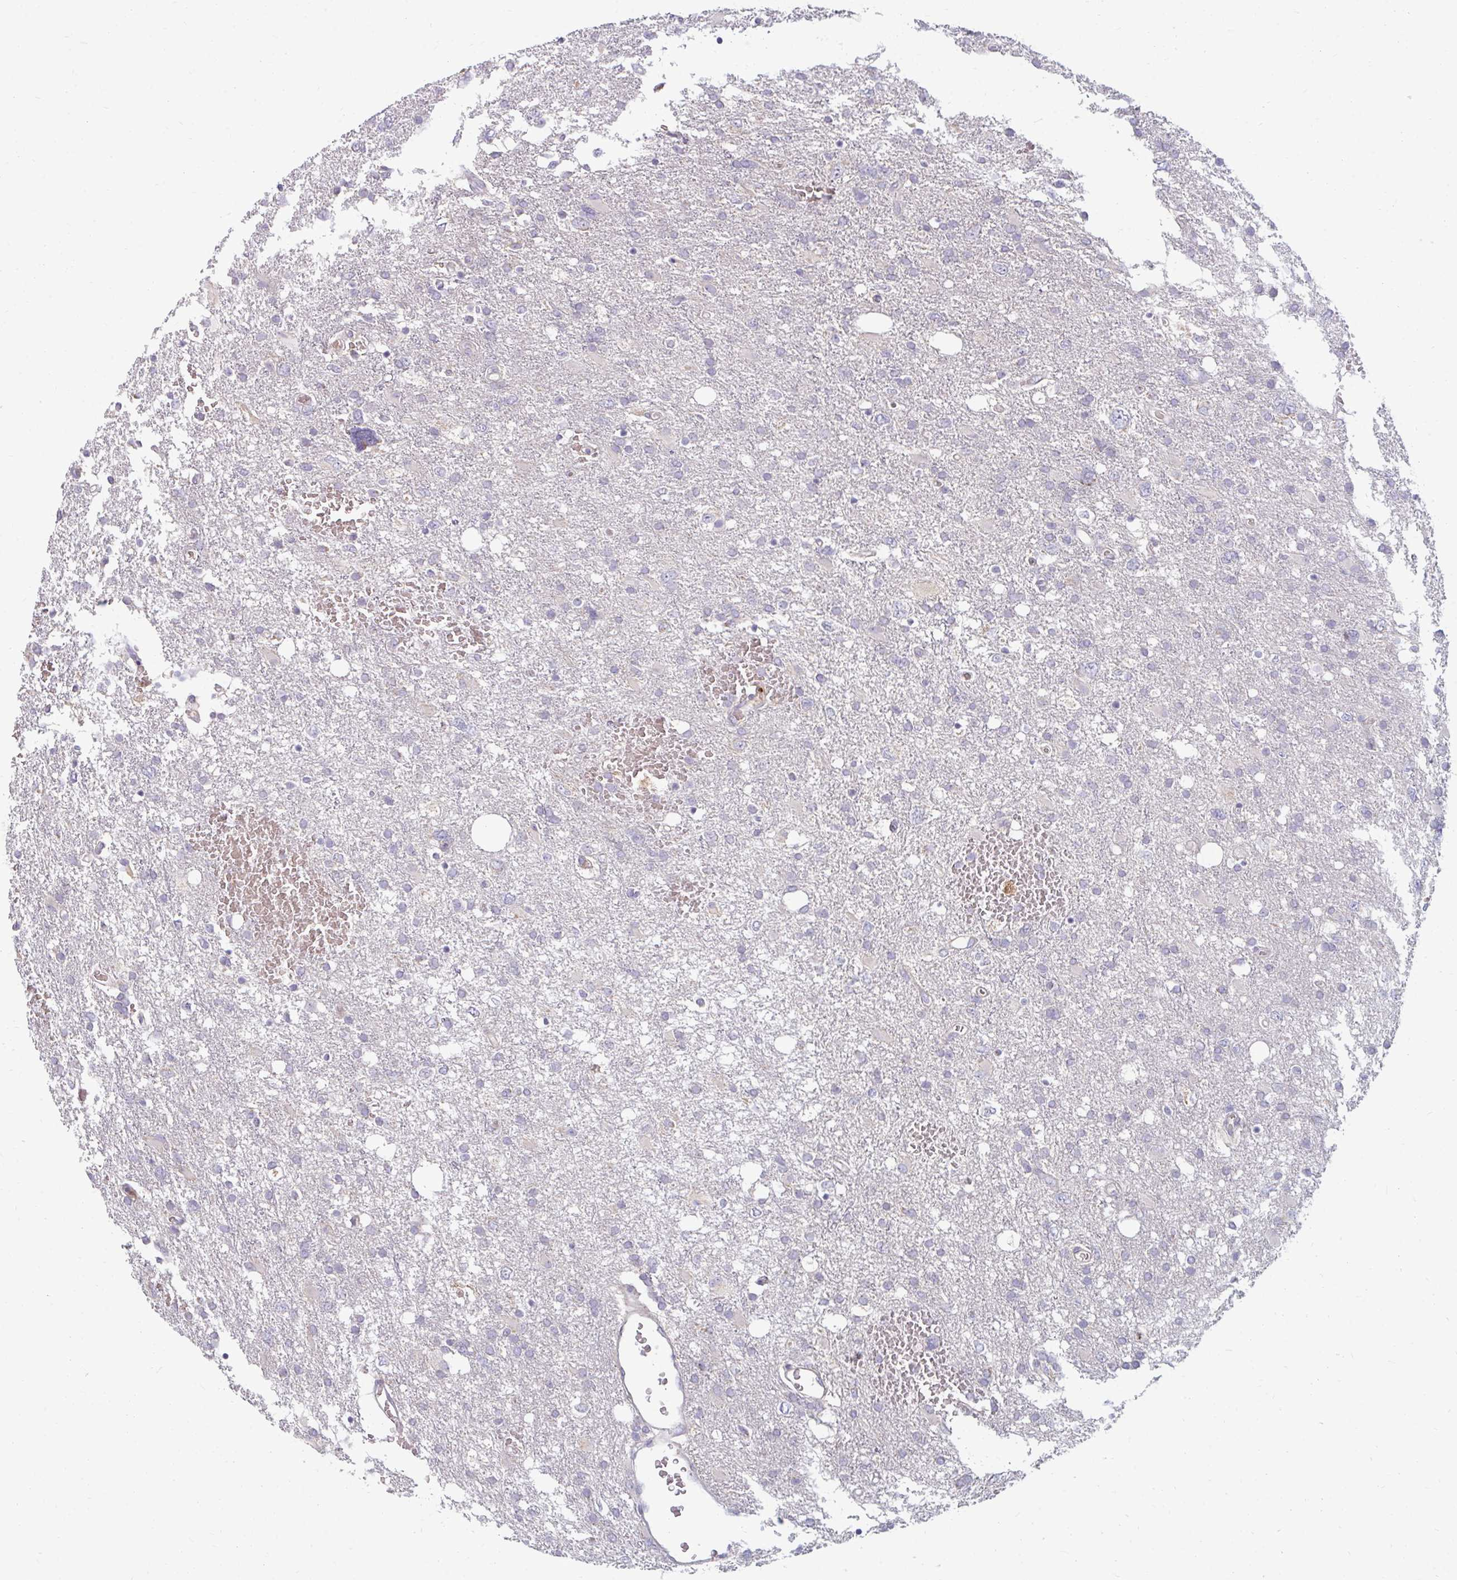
{"staining": {"intensity": "negative", "quantity": "none", "location": "none"}, "tissue": "glioma", "cell_type": "Tumor cells", "image_type": "cancer", "snomed": [{"axis": "morphology", "description": "Glioma, malignant, High grade"}, {"axis": "topography", "description": "Brain"}], "caption": "This is a histopathology image of immunohistochemistry staining of glioma, which shows no expression in tumor cells.", "gene": "RAB33A", "patient": {"sex": "male", "age": 61}}